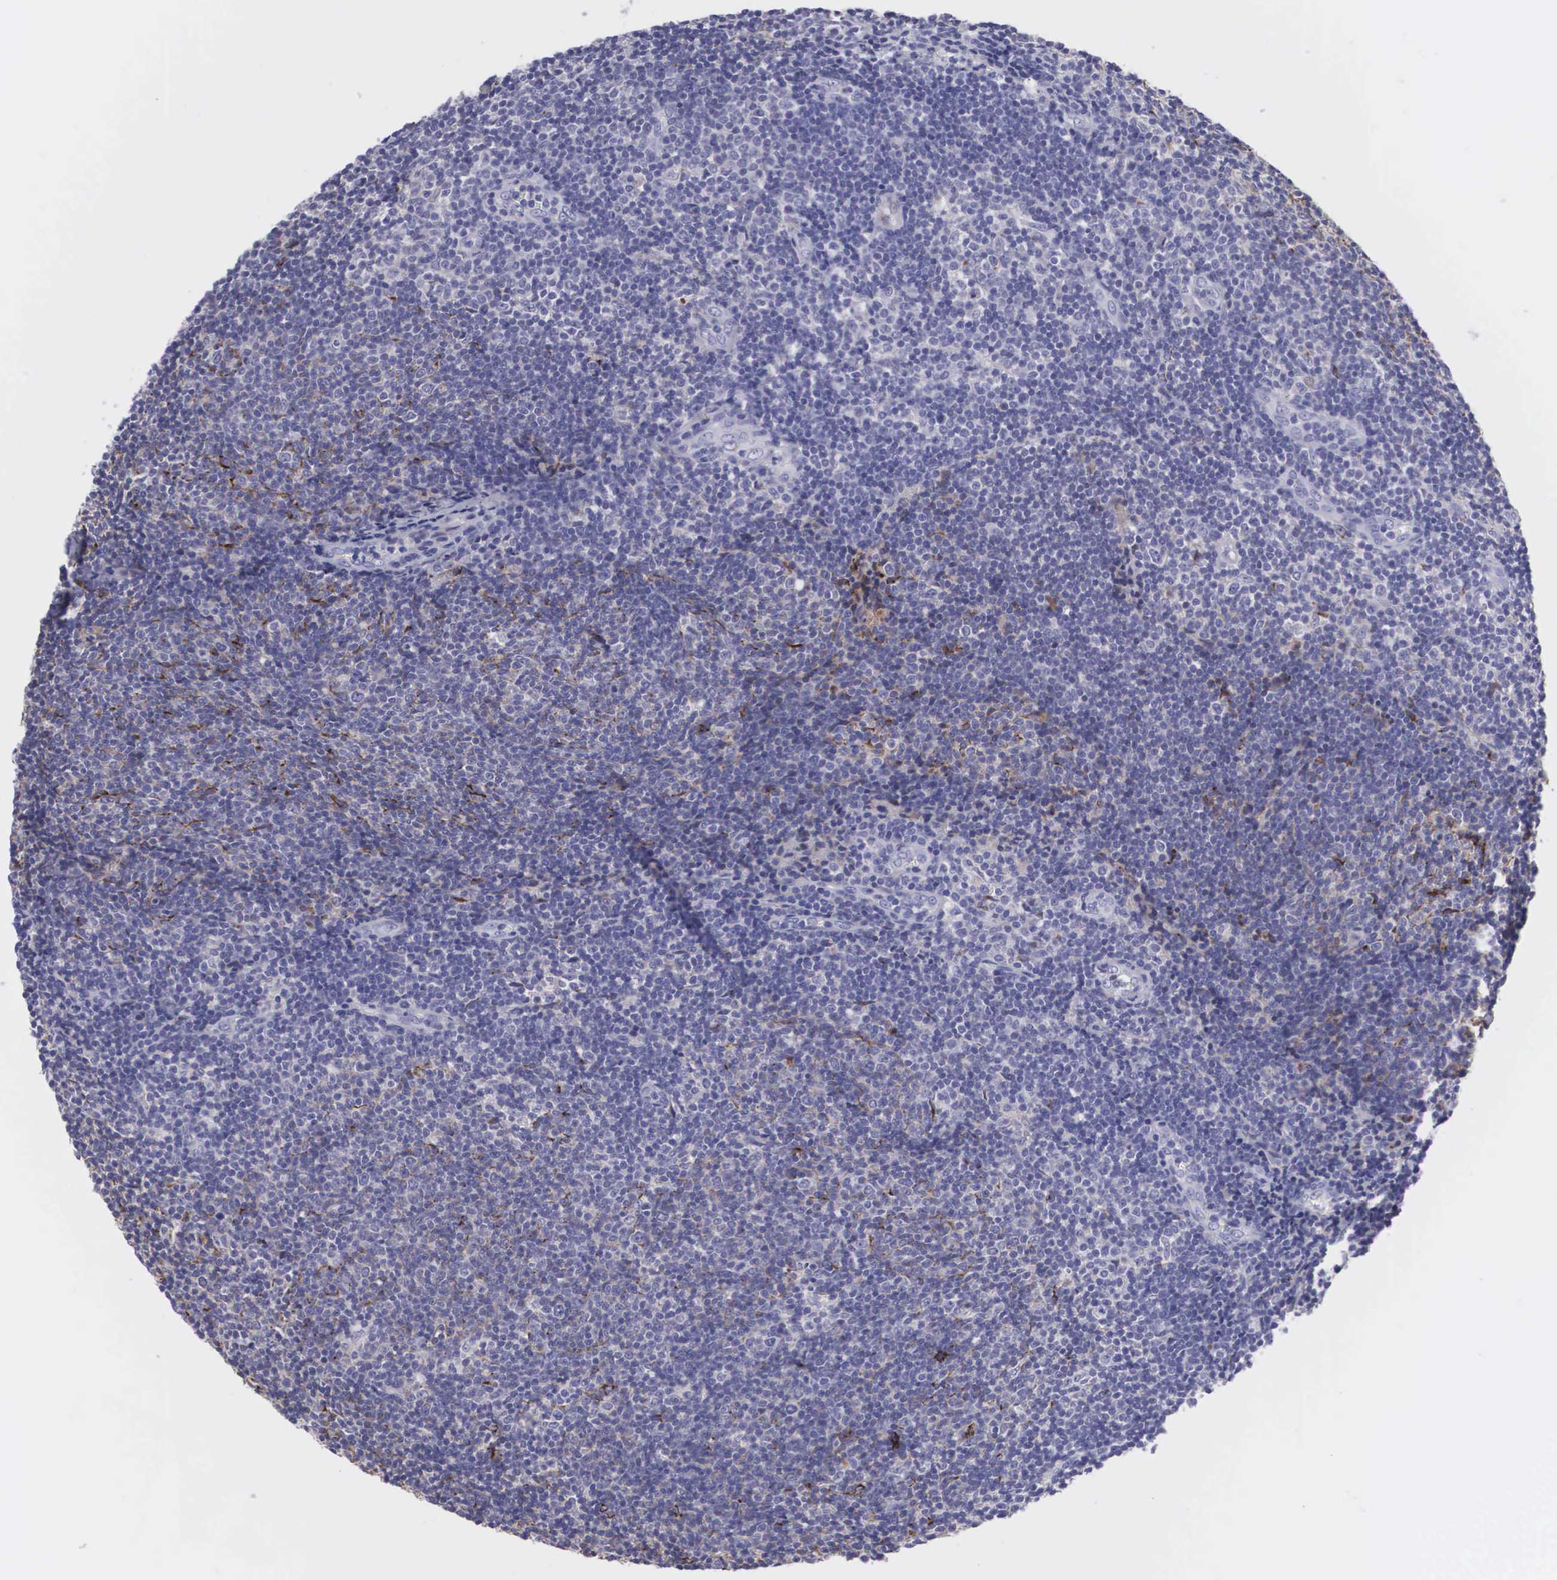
{"staining": {"intensity": "weak", "quantity": "<25%", "location": "cytoplasmic/membranous"}, "tissue": "lymphoma", "cell_type": "Tumor cells", "image_type": "cancer", "snomed": [{"axis": "morphology", "description": "Malignant lymphoma, non-Hodgkin's type, Low grade"}, {"axis": "topography", "description": "Lymph node"}], "caption": "High power microscopy micrograph of an immunohistochemistry (IHC) image of lymphoma, revealing no significant positivity in tumor cells. (Stains: DAB IHC with hematoxylin counter stain, Microscopy: brightfield microscopy at high magnification).", "gene": "CLU", "patient": {"sex": "male", "age": 49}}